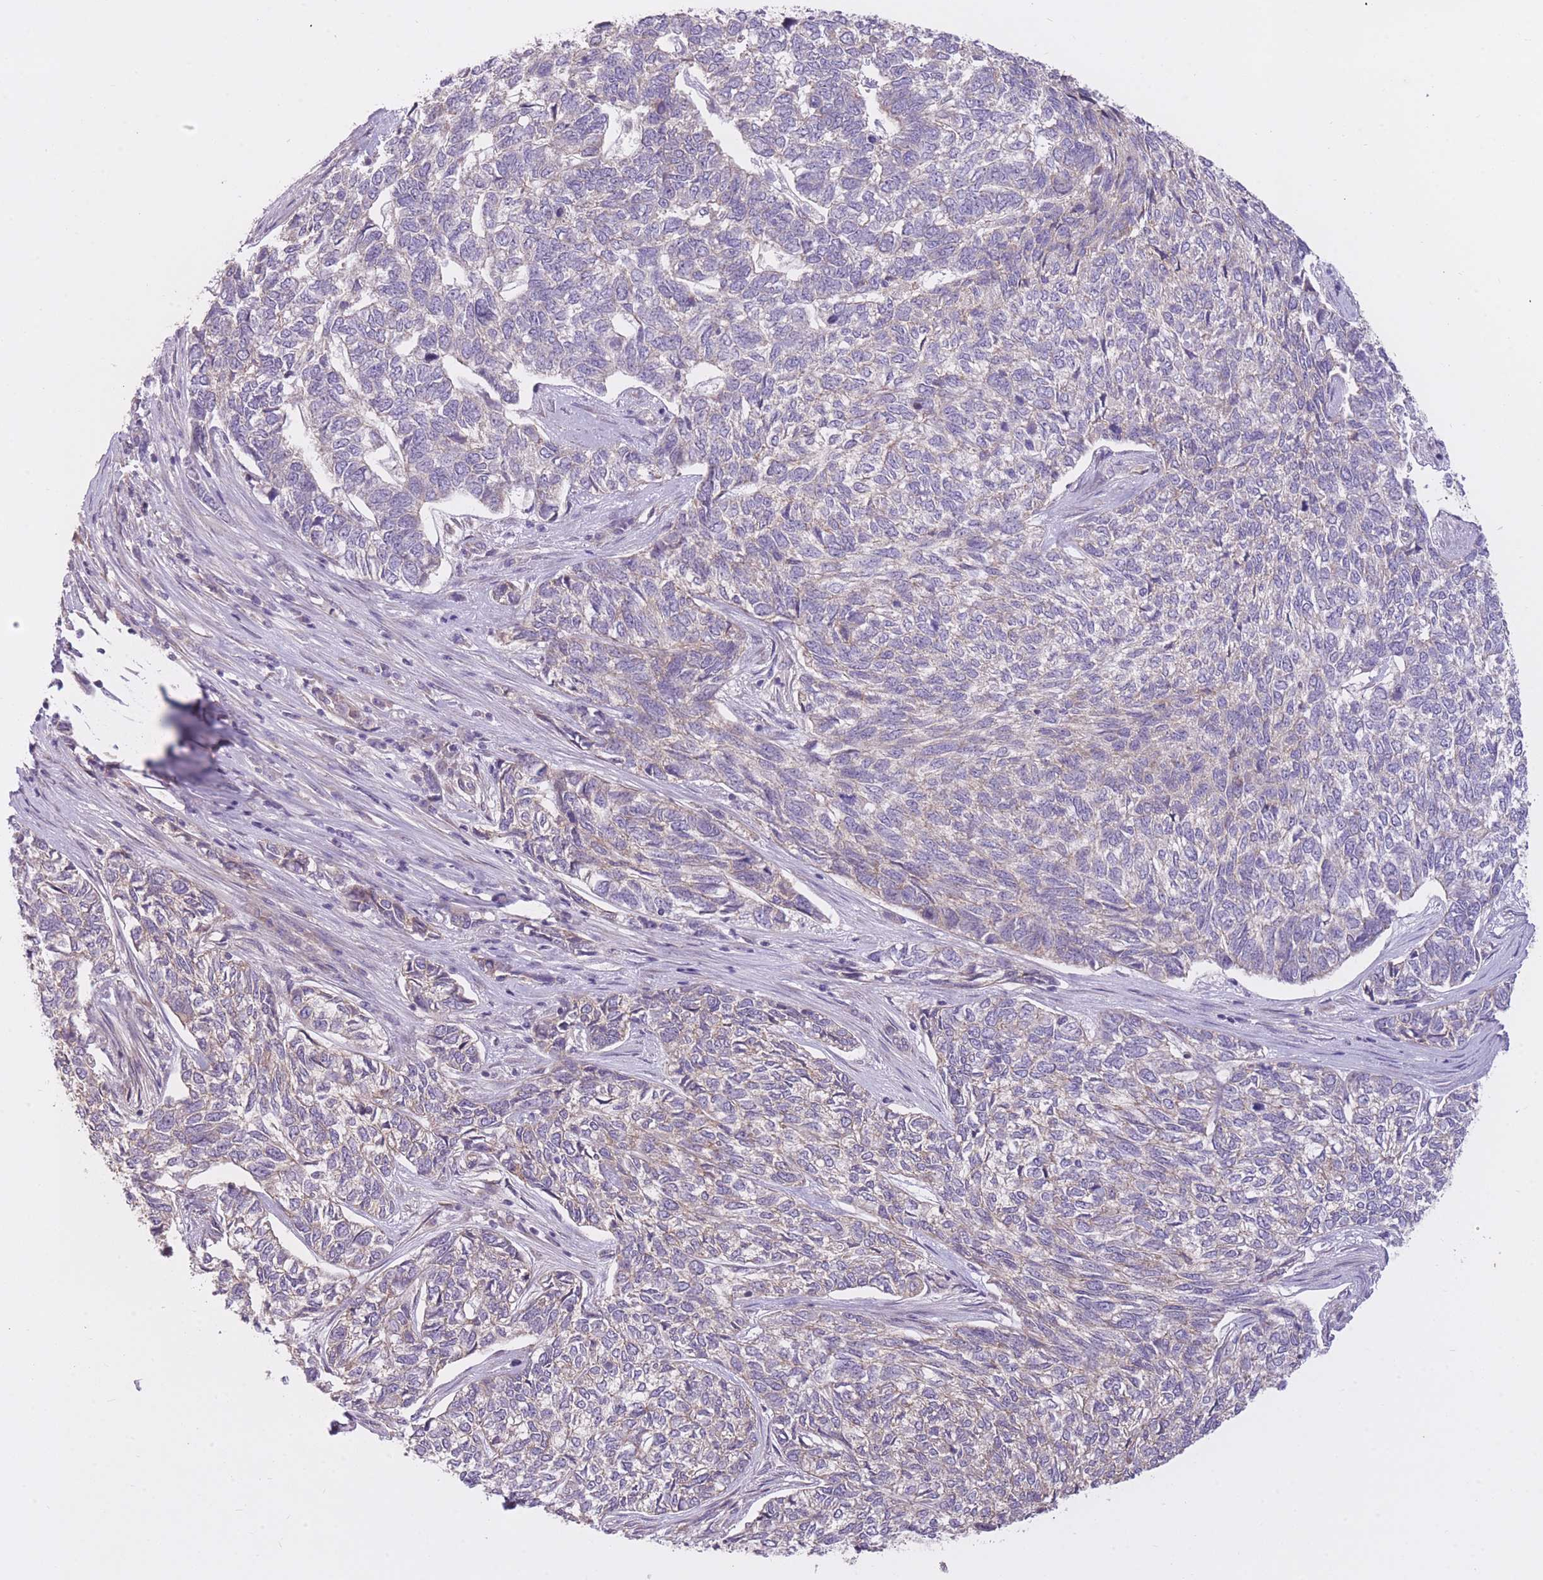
{"staining": {"intensity": "weak", "quantity": "<25%", "location": "cytoplasmic/membranous"}, "tissue": "skin cancer", "cell_type": "Tumor cells", "image_type": "cancer", "snomed": [{"axis": "morphology", "description": "Basal cell carcinoma"}, {"axis": "topography", "description": "Skin"}], "caption": "Immunohistochemistry (IHC) micrograph of skin basal cell carcinoma stained for a protein (brown), which demonstrates no expression in tumor cells.", "gene": "REV1", "patient": {"sex": "female", "age": 65}}